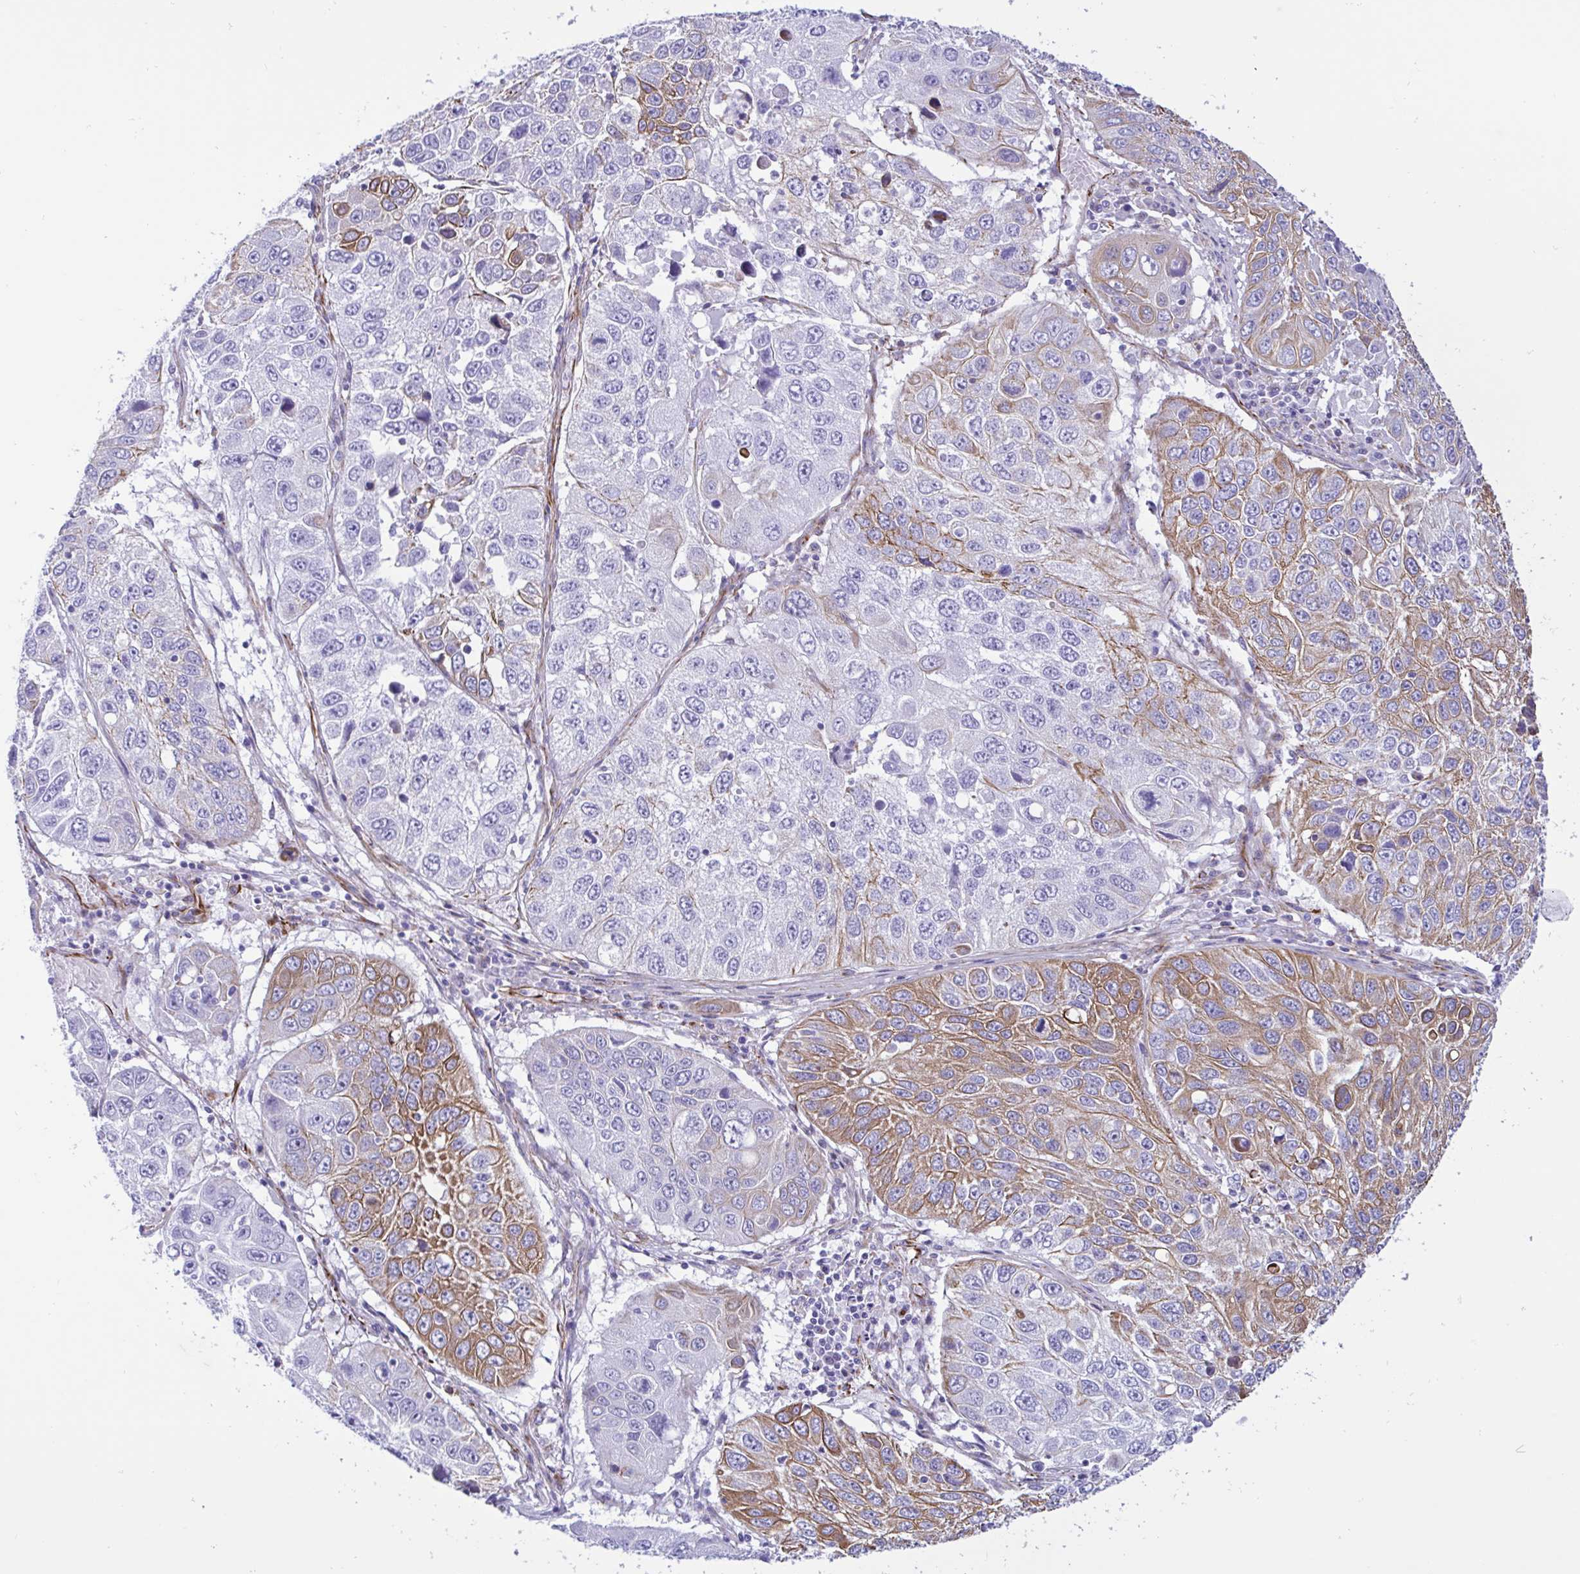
{"staining": {"intensity": "moderate", "quantity": "25%-75%", "location": "cytoplasmic/membranous"}, "tissue": "lung cancer", "cell_type": "Tumor cells", "image_type": "cancer", "snomed": [{"axis": "morphology", "description": "Squamous cell carcinoma, NOS"}, {"axis": "topography", "description": "Lung"}], "caption": "Lung squamous cell carcinoma tissue reveals moderate cytoplasmic/membranous positivity in about 25%-75% of tumor cells, visualized by immunohistochemistry. (IHC, brightfield microscopy, high magnification).", "gene": "SMAD5", "patient": {"sex": "female", "age": 61}}